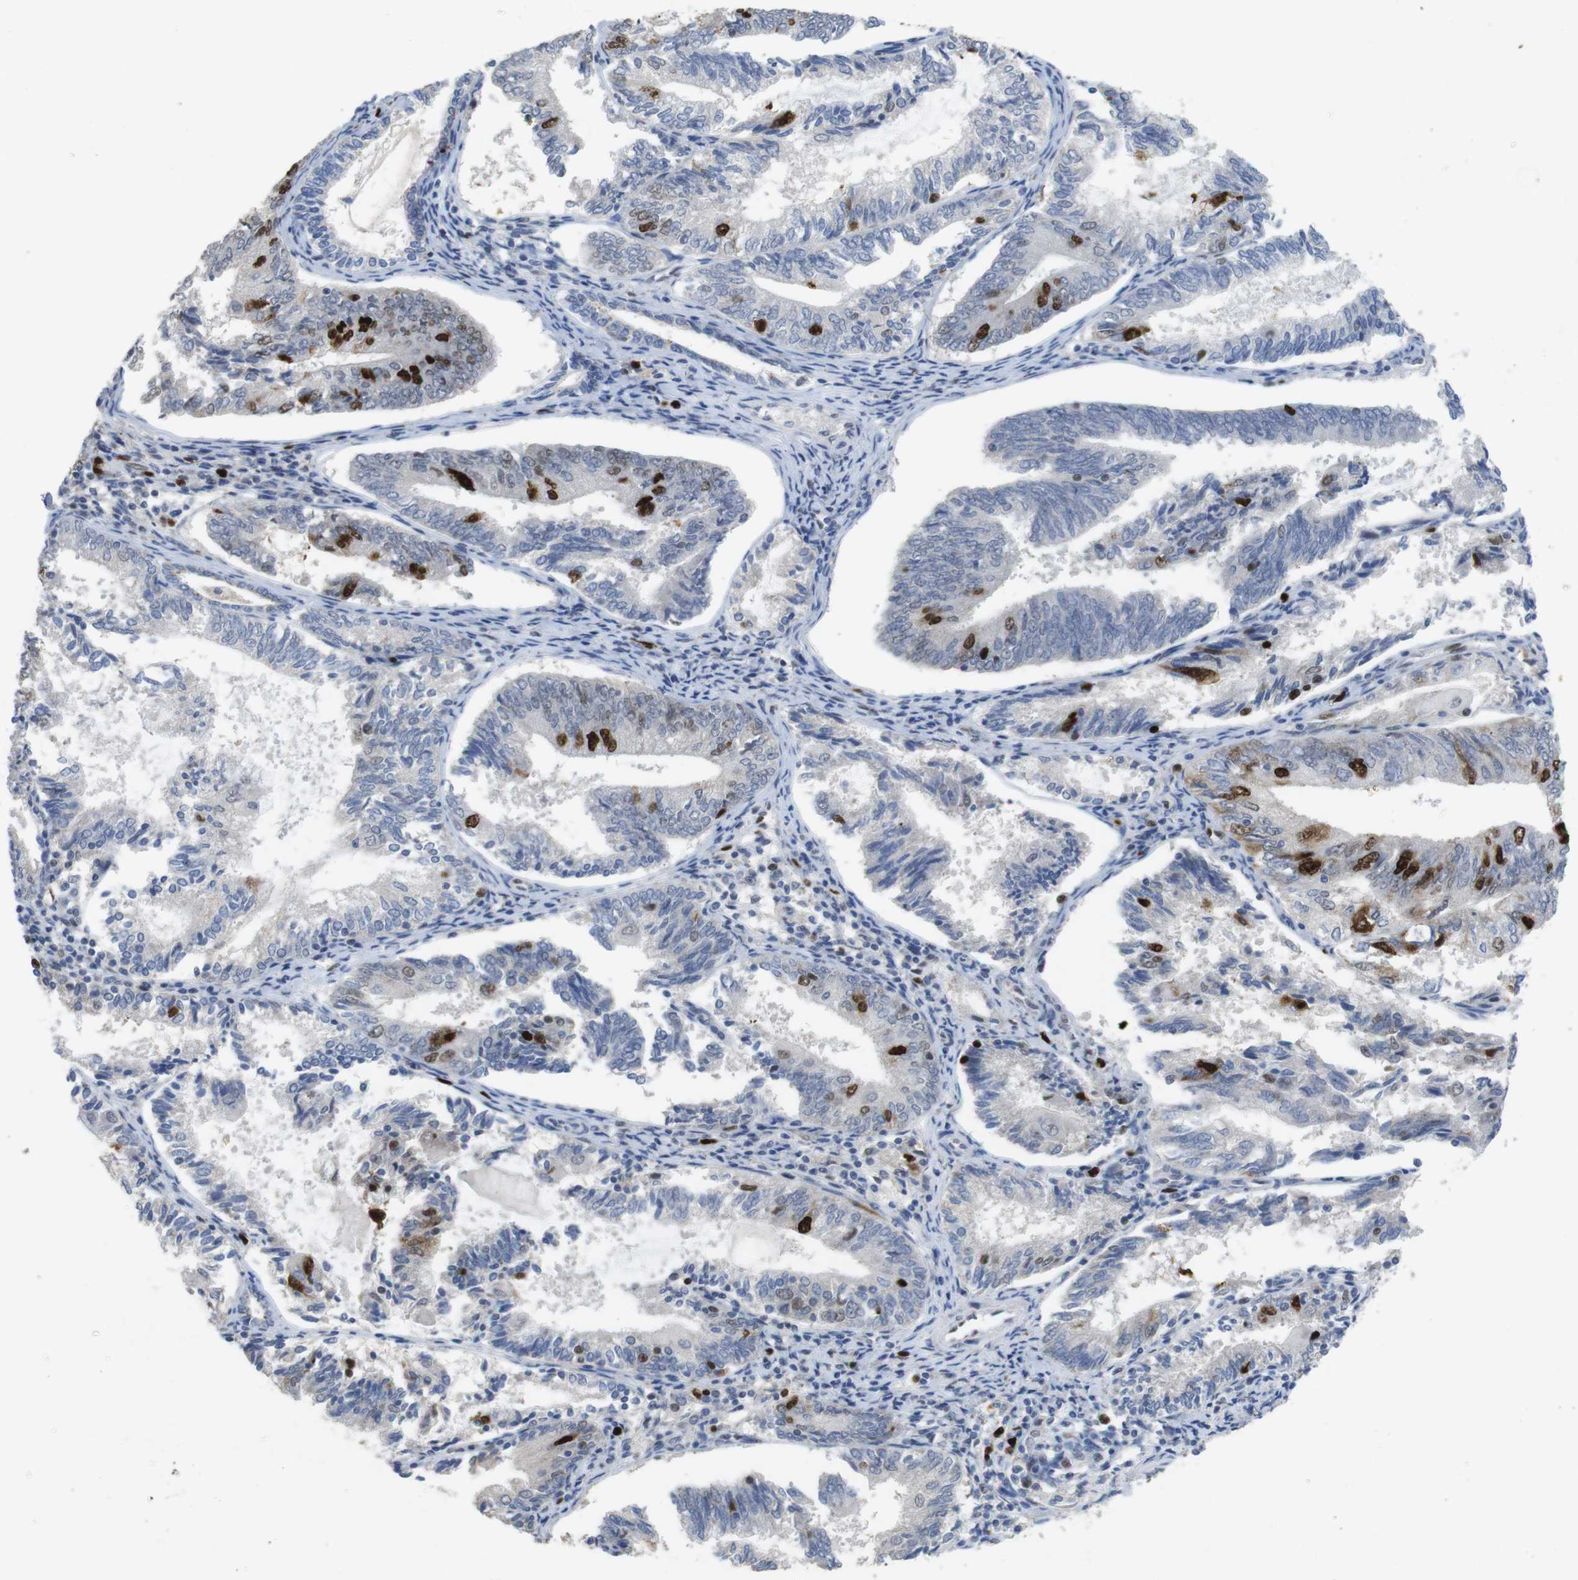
{"staining": {"intensity": "strong", "quantity": "<25%", "location": "nuclear"}, "tissue": "endometrial cancer", "cell_type": "Tumor cells", "image_type": "cancer", "snomed": [{"axis": "morphology", "description": "Adenocarcinoma, NOS"}, {"axis": "topography", "description": "Endometrium"}], "caption": "The image shows immunohistochemical staining of endometrial cancer. There is strong nuclear expression is appreciated in approximately <25% of tumor cells. Using DAB (3,3'-diaminobenzidine) (brown) and hematoxylin (blue) stains, captured at high magnification using brightfield microscopy.", "gene": "KPNA2", "patient": {"sex": "female", "age": 81}}